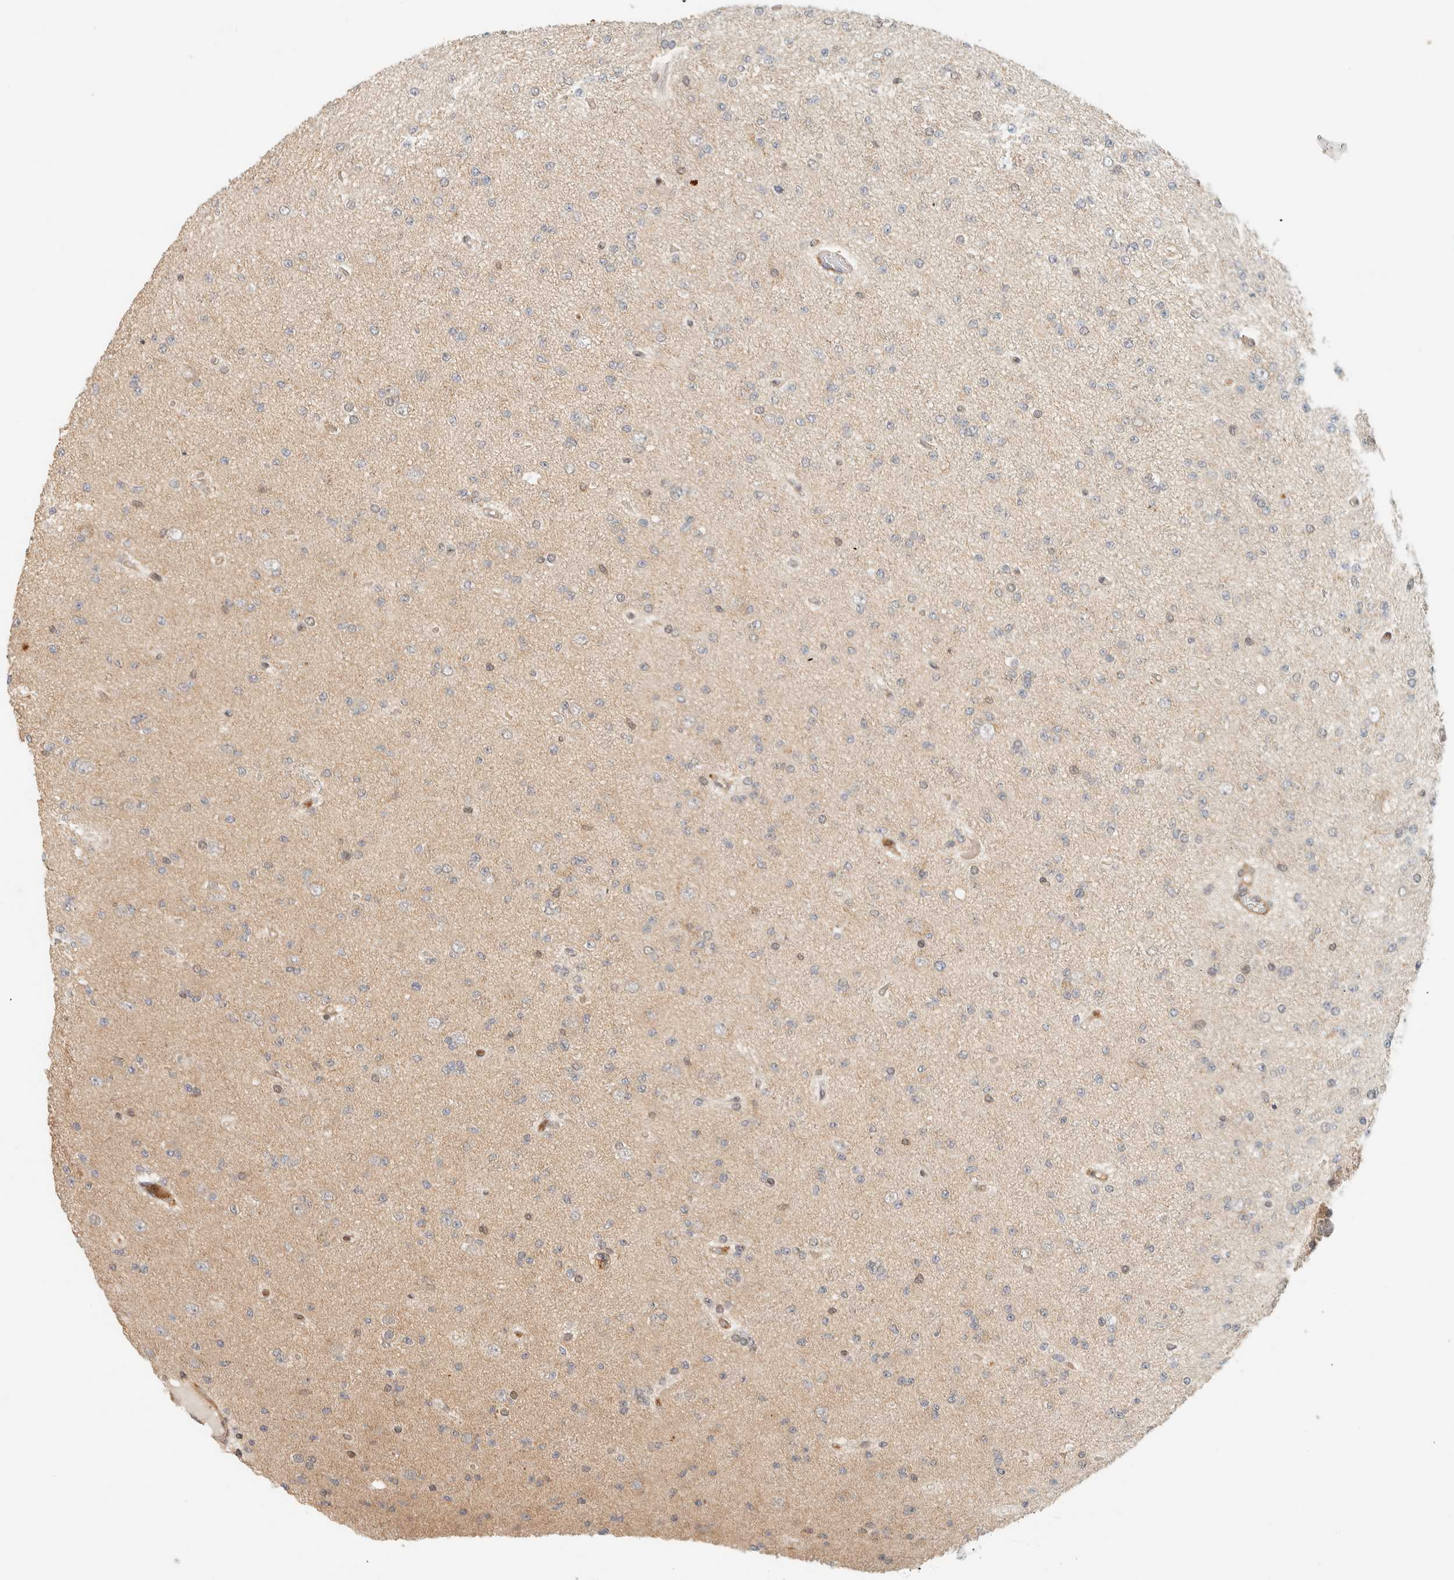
{"staining": {"intensity": "negative", "quantity": "none", "location": "none"}, "tissue": "glioma", "cell_type": "Tumor cells", "image_type": "cancer", "snomed": [{"axis": "morphology", "description": "Glioma, malignant, Low grade"}, {"axis": "topography", "description": "Brain"}], "caption": "The IHC micrograph has no significant positivity in tumor cells of glioma tissue.", "gene": "ARFGEF1", "patient": {"sex": "female", "age": 22}}